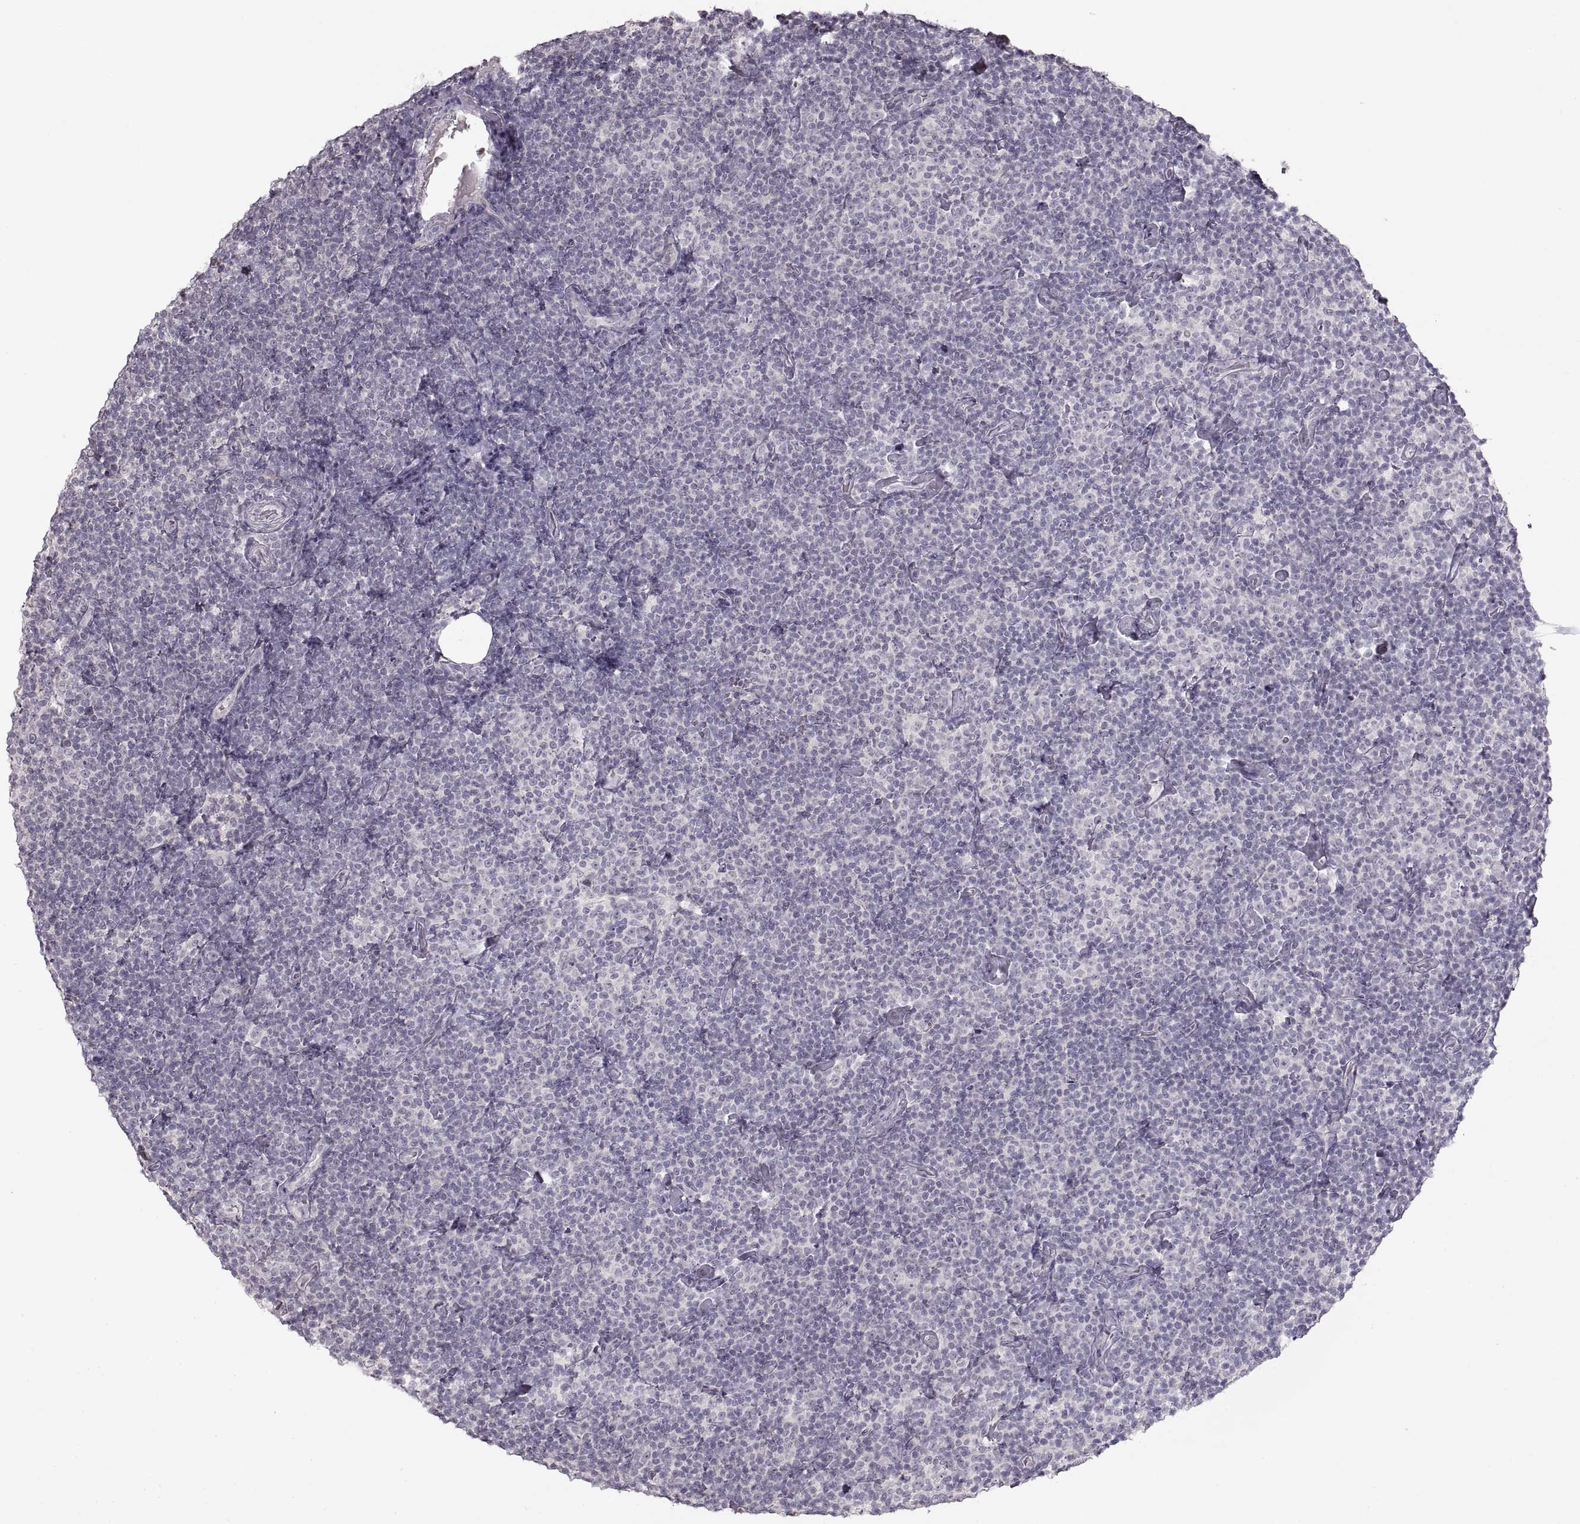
{"staining": {"intensity": "negative", "quantity": "none", "location": "none"}, "tissue": "lymphoma", "cell_type": "Tumor cells", "image_type": "cancer", "snomed": [{"axis": "morphology", "description": "Malignant lymphoma, non-Hodgkin's type, Low grade"}, {"axis": "topography", "description": "Lymph node"}], "caption": "Histopathology image shows no protein staining in tumor cells of lymphoma tissue.", "gene": "PCSK2", "patient": {"sex": "male", "age": 81}}